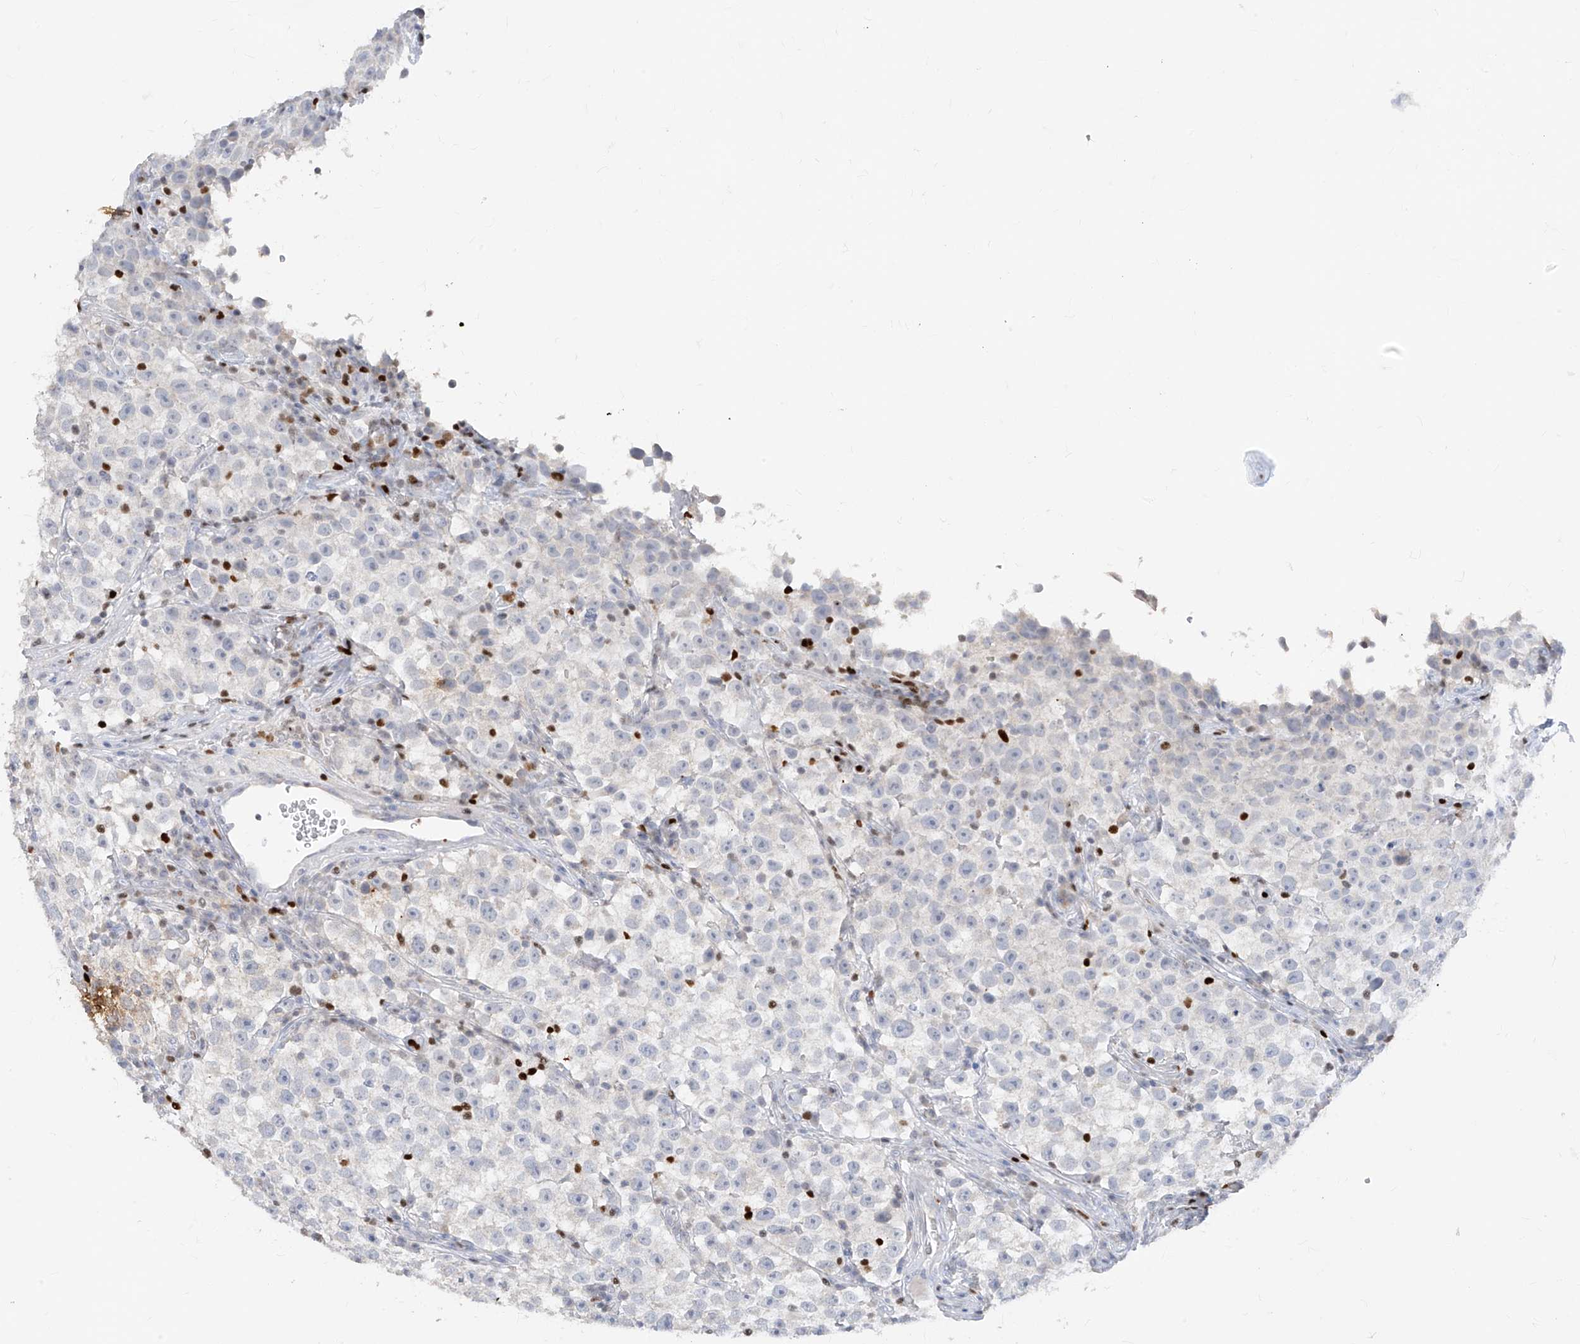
{"staining": {"intensity": "negative", "quantity": "none", "location": "none"}, "tissue": "testis cancer", "cell_type": "Tumor cells", "image_type": "cancer", "snomed": [{"axis": "morphology", "description": "Seminoma, NOS"}, {"axis": "topography", "description": "Testis"}], "caption": "Immunohistochemistry histopathology image of neoplastic tissue: human testis cancer stained with DAB (3,3'-diaminobenzidine) reveals no significant protein positivity in tumor cells. The staining is performed using DAB brown chromogen with nuclei counter-stained in using hematoxylin.", "gene": "TBX21", "patient": {"sex": "male", "age": 22}}